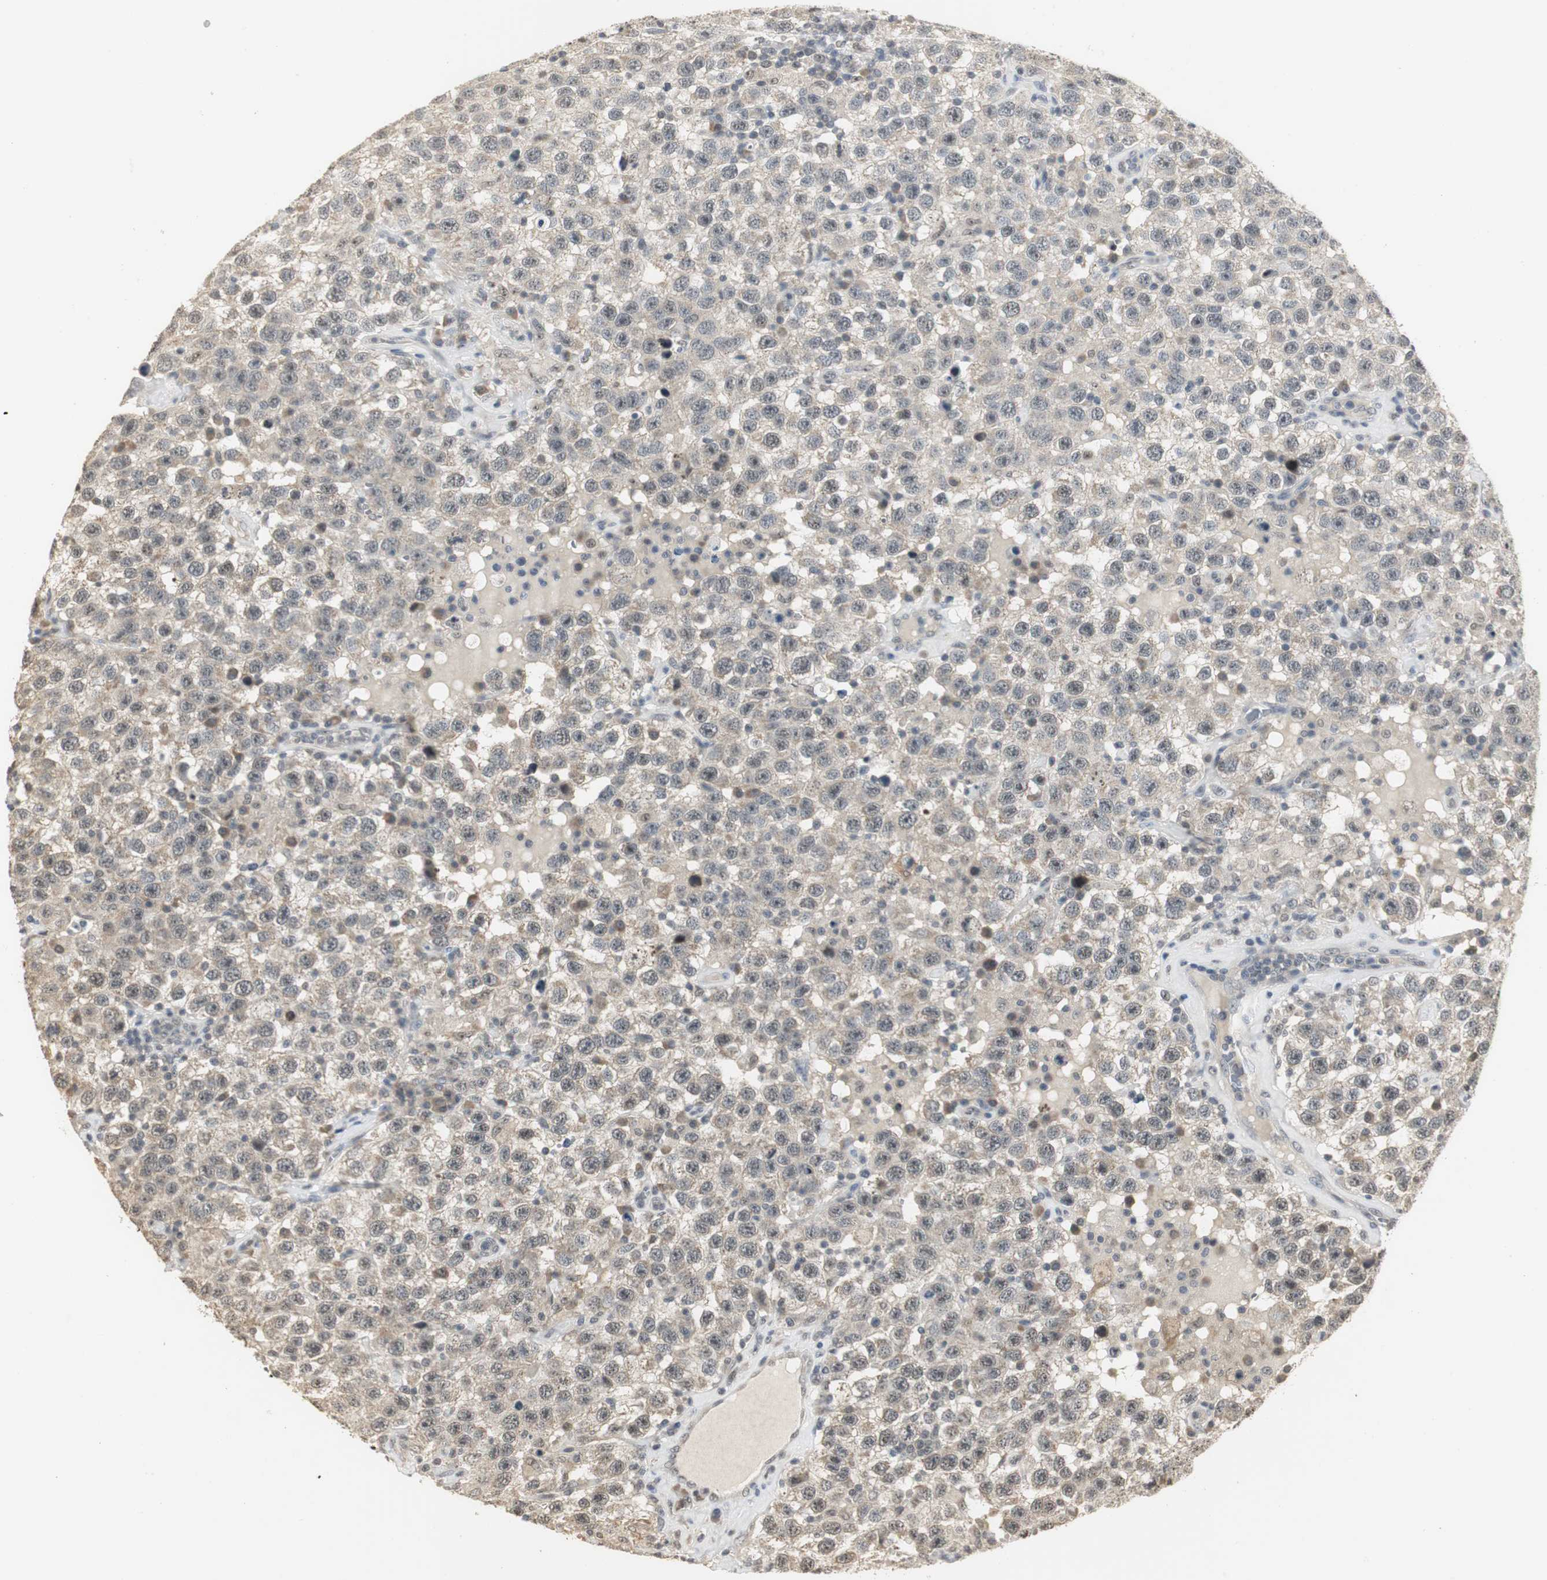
{"staining": {"intensity": "weak", "quantity": "25%-75%", "location": "cytoplasmic/membranous"}, "tissue": "testis cancer", "cell_type": "Tumor cells", "image_type": "cancer", "snomed": [{"axis": "morphology", "description": "Seminoma, NOS"}, {"axis": "topography", "description": "Testis"}], "caption": "Tumor cells reveal low levels of weak cytoplasmic/membranous expression in about 25%-75% of cells in human testis cancer.", "gene": "ELOA", "patient": {"sex": "male", "age": 41}}